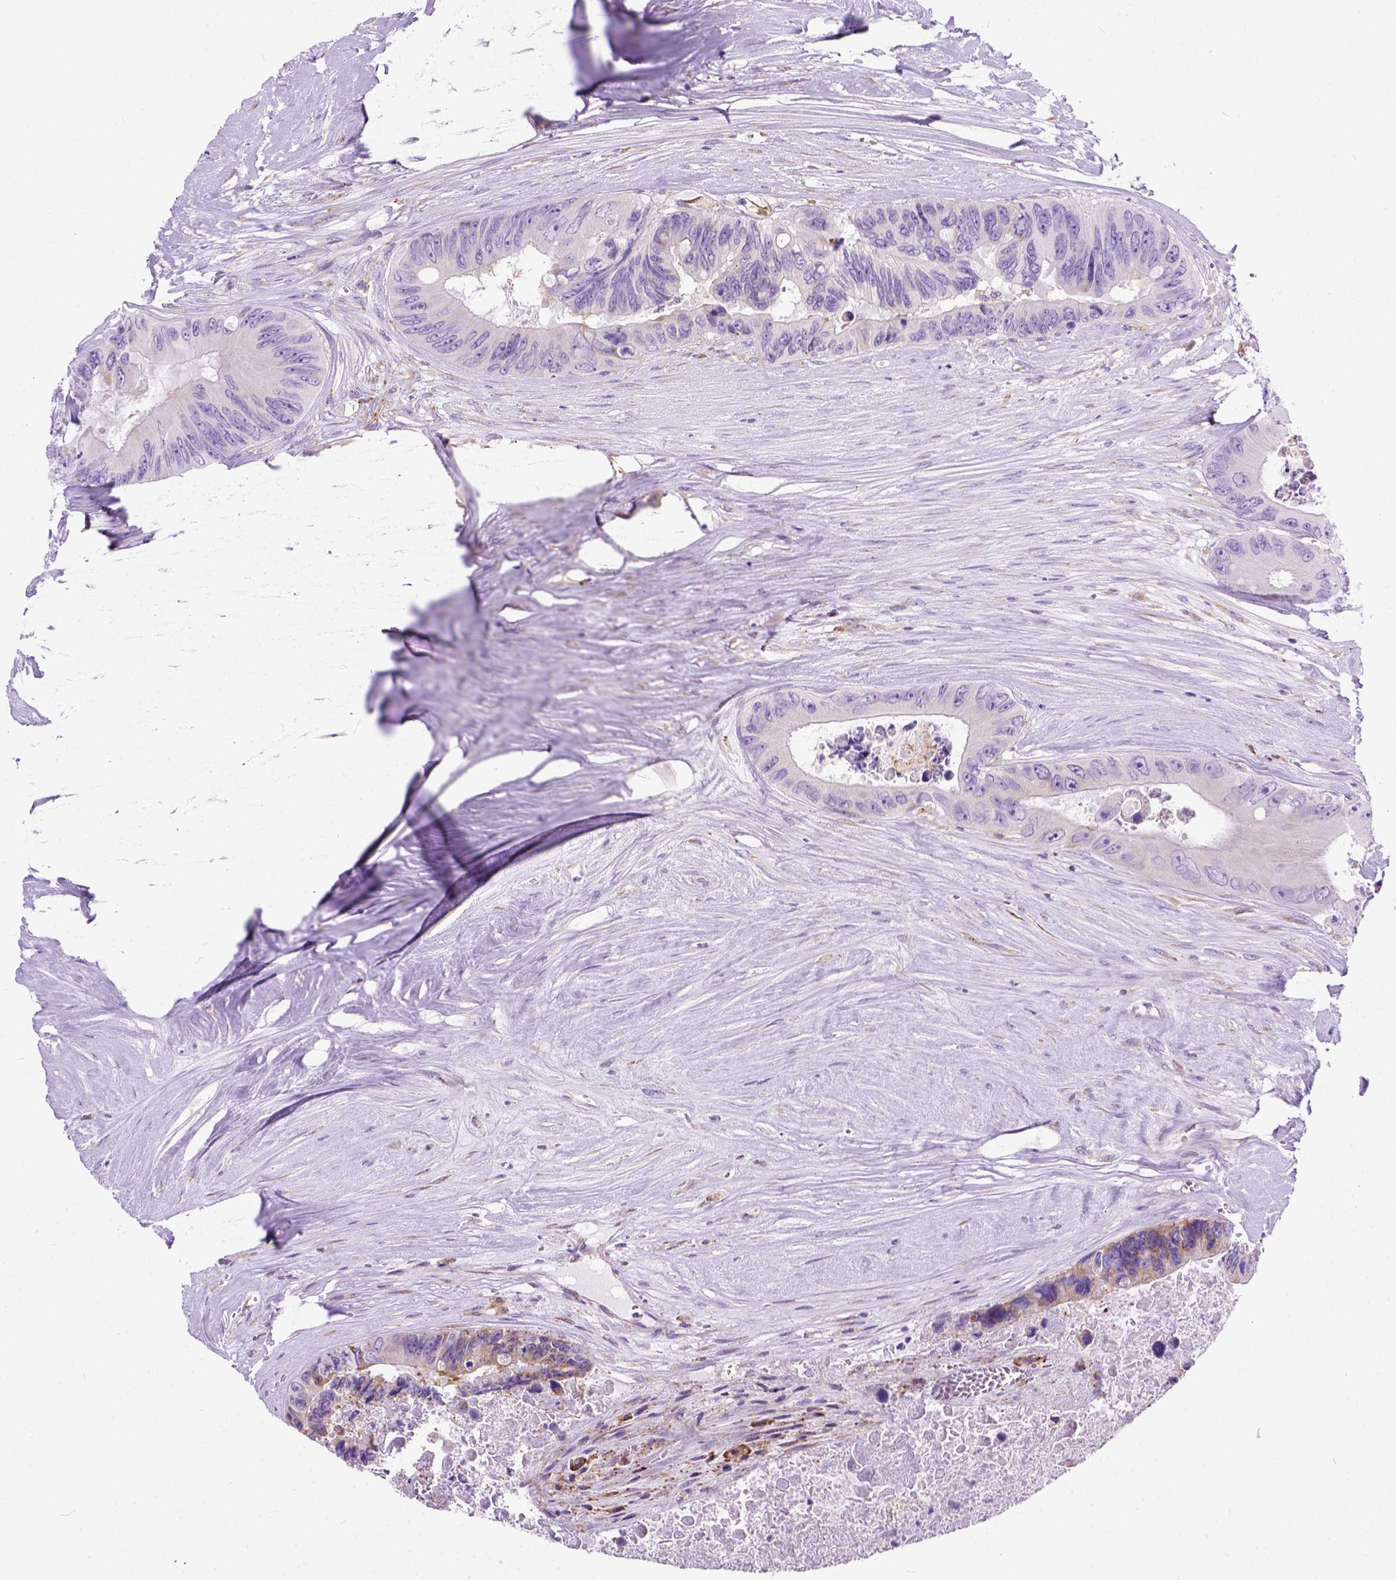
{"staining": {"intensity": "negative", "quantity": "none", "location": "none"}, "tissue": "colorectal cancer", "cell_type": "Tumor cells", "image_type": "cancer", "snomed": [{"axis": "morphology", "description": "Adenocarcinoma, NOS"}, {"axis": "topography", "description": "Colon"}], "caption": "Tumor cells are negative for brown protein staining in adenocarcinoma (colorectal).", "gene": "PLK4", "patient": {"sex": "female", "age": 48}}